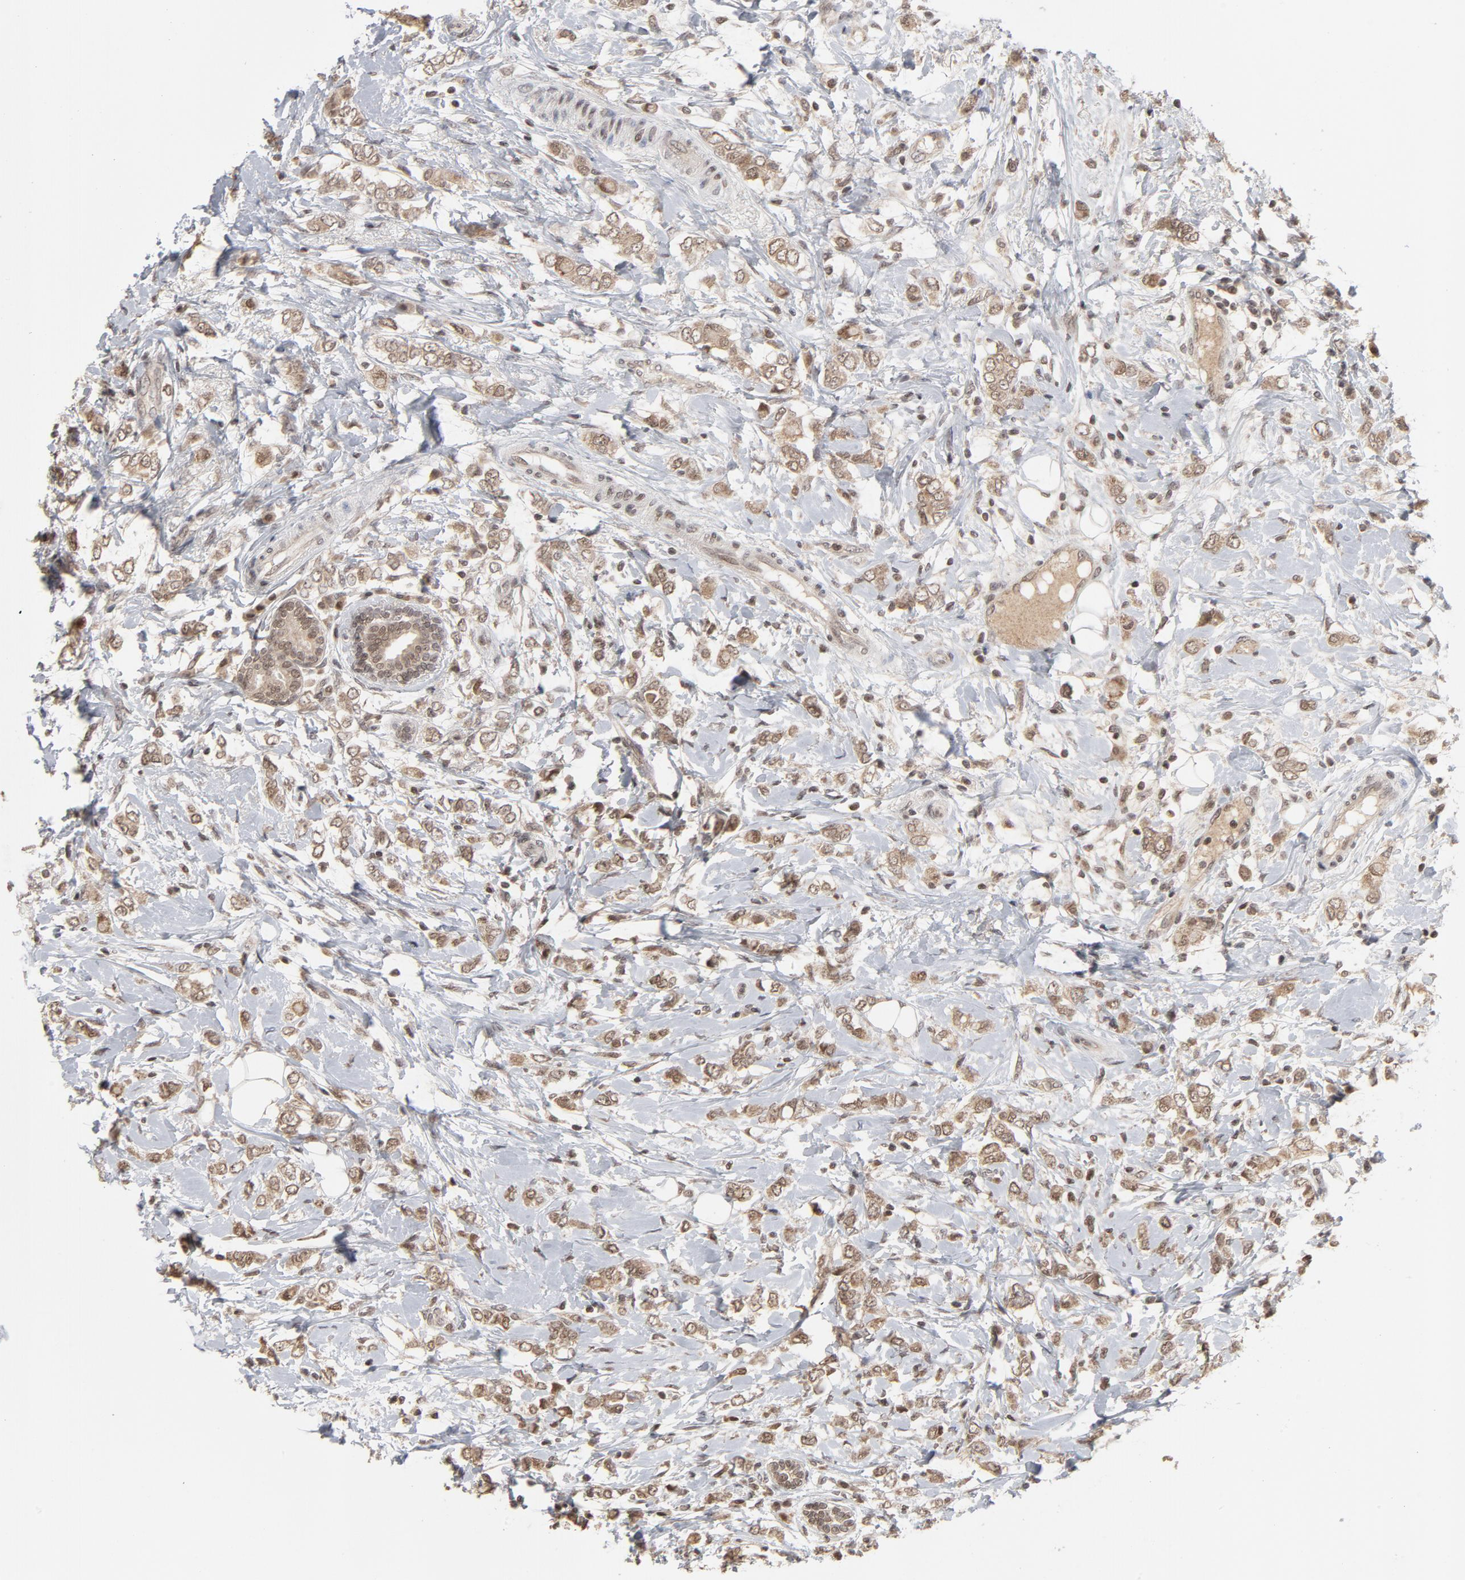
{"staining": {"intensity": "moderate", "quantity": ">75%", "location": "nuclear"}, "tissue": "breast cancer", "cell_type": "Tumor cells", "image_type": "cancer", "snomed": [{"axis": "morphology", "description": "Normal tissue, NOS"}, {"axis": "morphology", "description": "Lobular carcinoma"}, {"axis": "topography", "description": "Breast"}], "caption": "High-power microscopy captured an IHC histopathology image of breast cancer, revealing moderate nuclear expression in about >75% of tumor cells. (Brightfield microscopy of DAB IHC at high magnification).", "gene": "ARIH1", "patient": {"sex": "female", "age": 47}}